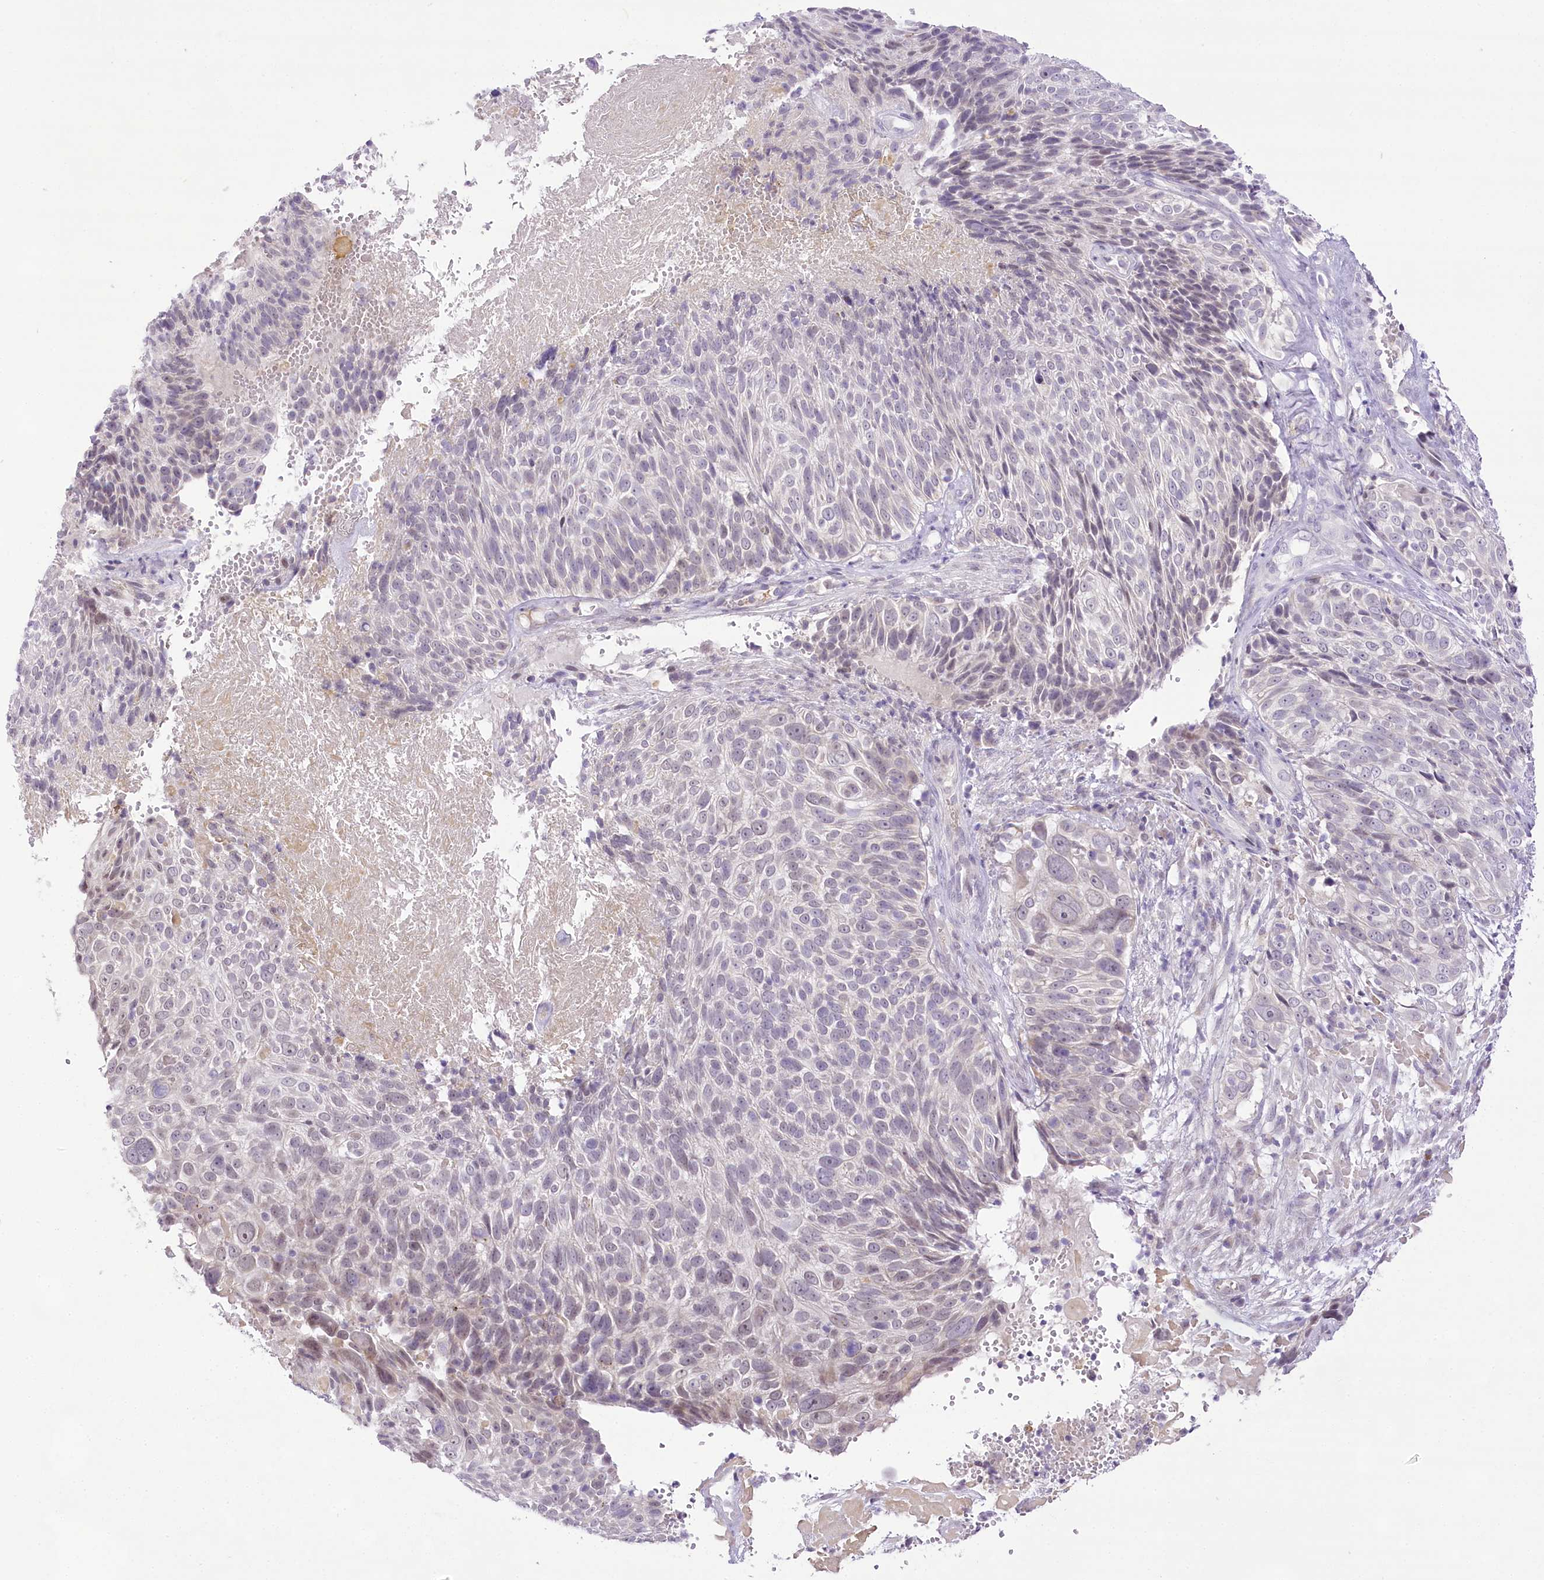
{"staining": {"intensity": "negative", "quantity": "none", "location": "none"}, "tissue": "cervical cancer", "cell_type": "Tumor cells", "image_type": "cancer", "snomed": [{"axis": "morphology", "description": "Squamous cell carcinoma, NOS"}, {"axis": "topography", "description": "Cervix"}], "caption": "Cervical cancer stained for a protein using immunohistochemistry reveals no positivity tumor cells.", "gene": "CCDC30", "patient": {"sex": "female", "age": 74}}